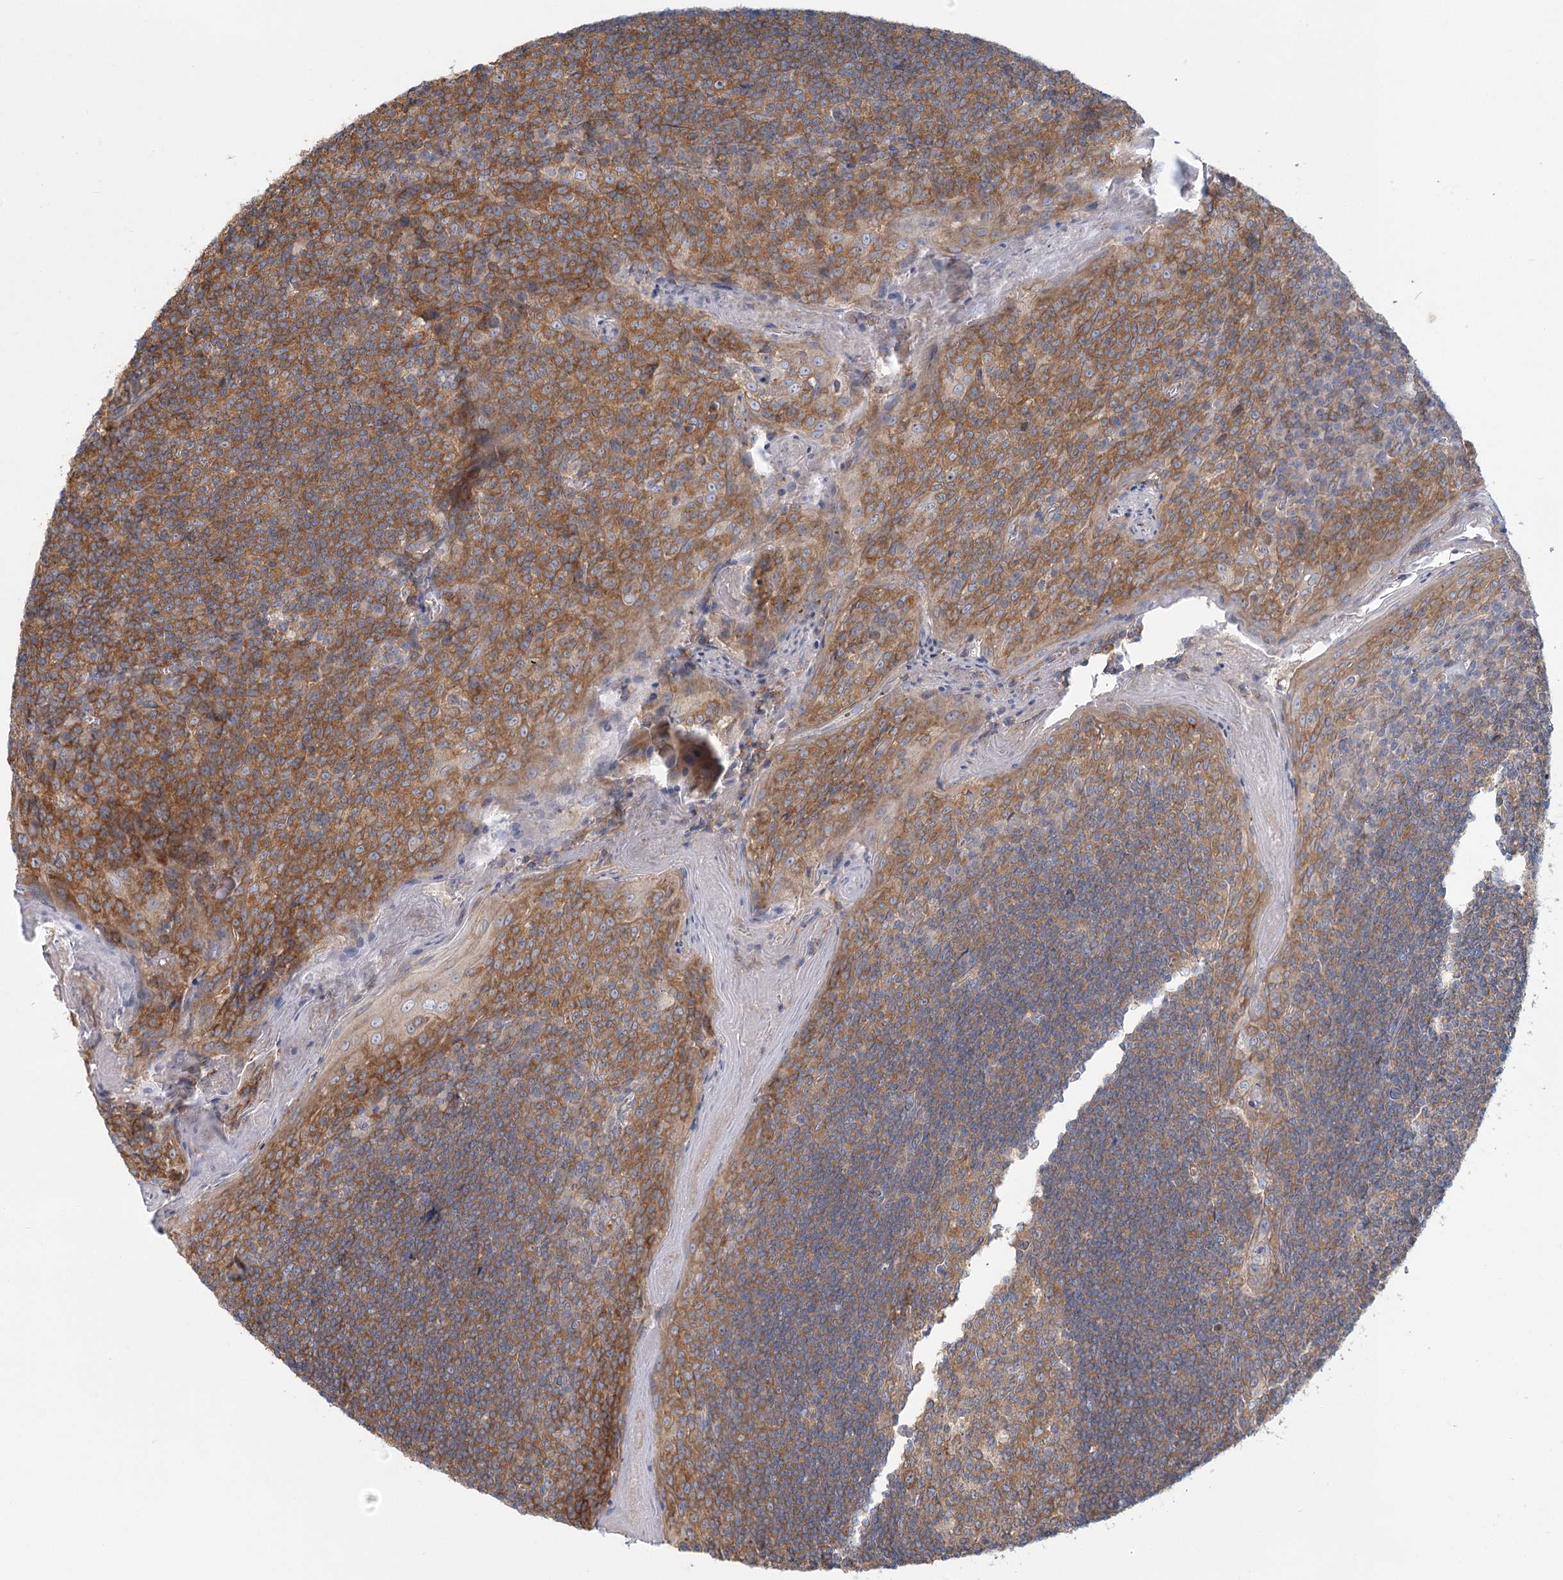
{"staining": {"intensity": "moderate", "quantity": "25%-75%", "location": "cytoplasmic/membranous"}, "tissue": "tonsil", "cell_type": "Germinal center cells", "image_type": "normal", "snomed": [{"axis": "morphology", "description": "Normal tissue, NOS"}, {"axis": "topography", "description": "Tonsil"}], "caption": "Brown immunohistochemical staining in normal tonsil exhibits moderate cytoplasmic/membranous expression in about 25%-75% of germinal center cells.", "gene": "UMPS", "patient": {"sex": "male", "age": 27}}